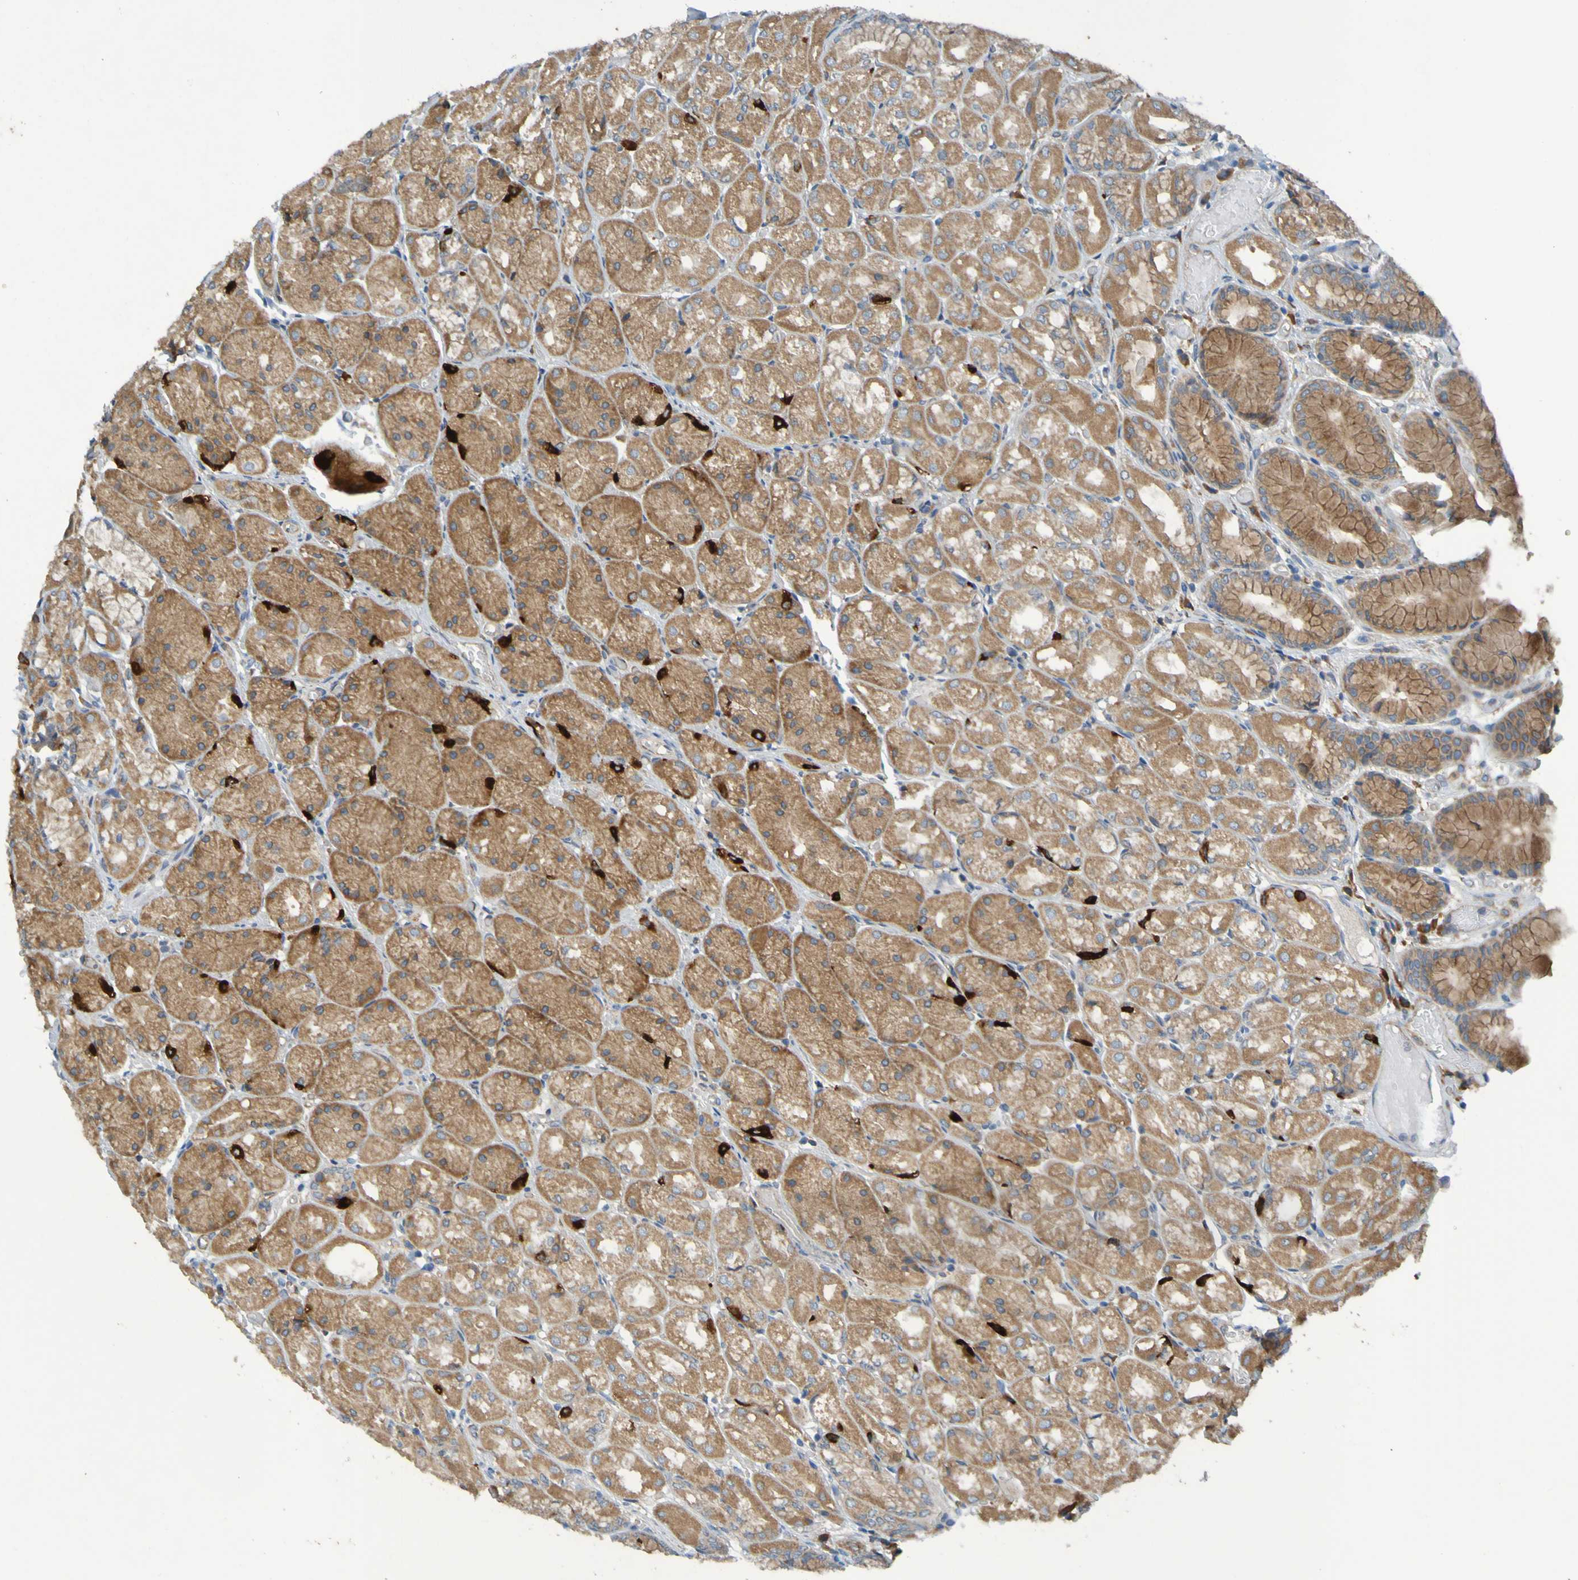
{"staining": {"intensity": "moderate", "quantity": ">75%", "location": "cytoplasmic/membranous"}, "tissue": "stomach", "cell_type": "Glandular cells", "image_type": "normal", "snomed": [{"axis": "morphology", "description": "Normal tissue, NOS"}, {"axis": "topography", "description": "Stomach, upper"}], "caption": "IHC (DAB (3,3'-diaminobenzidine)) staining of unremarkable stomach displays moderate cytoplasmic/membranous protein staining in approximately >75% of glandular cells. The protein is shown in brown color, while the nuclei are stained blue.", "gene": "DNAJC4", "patient": {"sex": "male", "age": 72}}